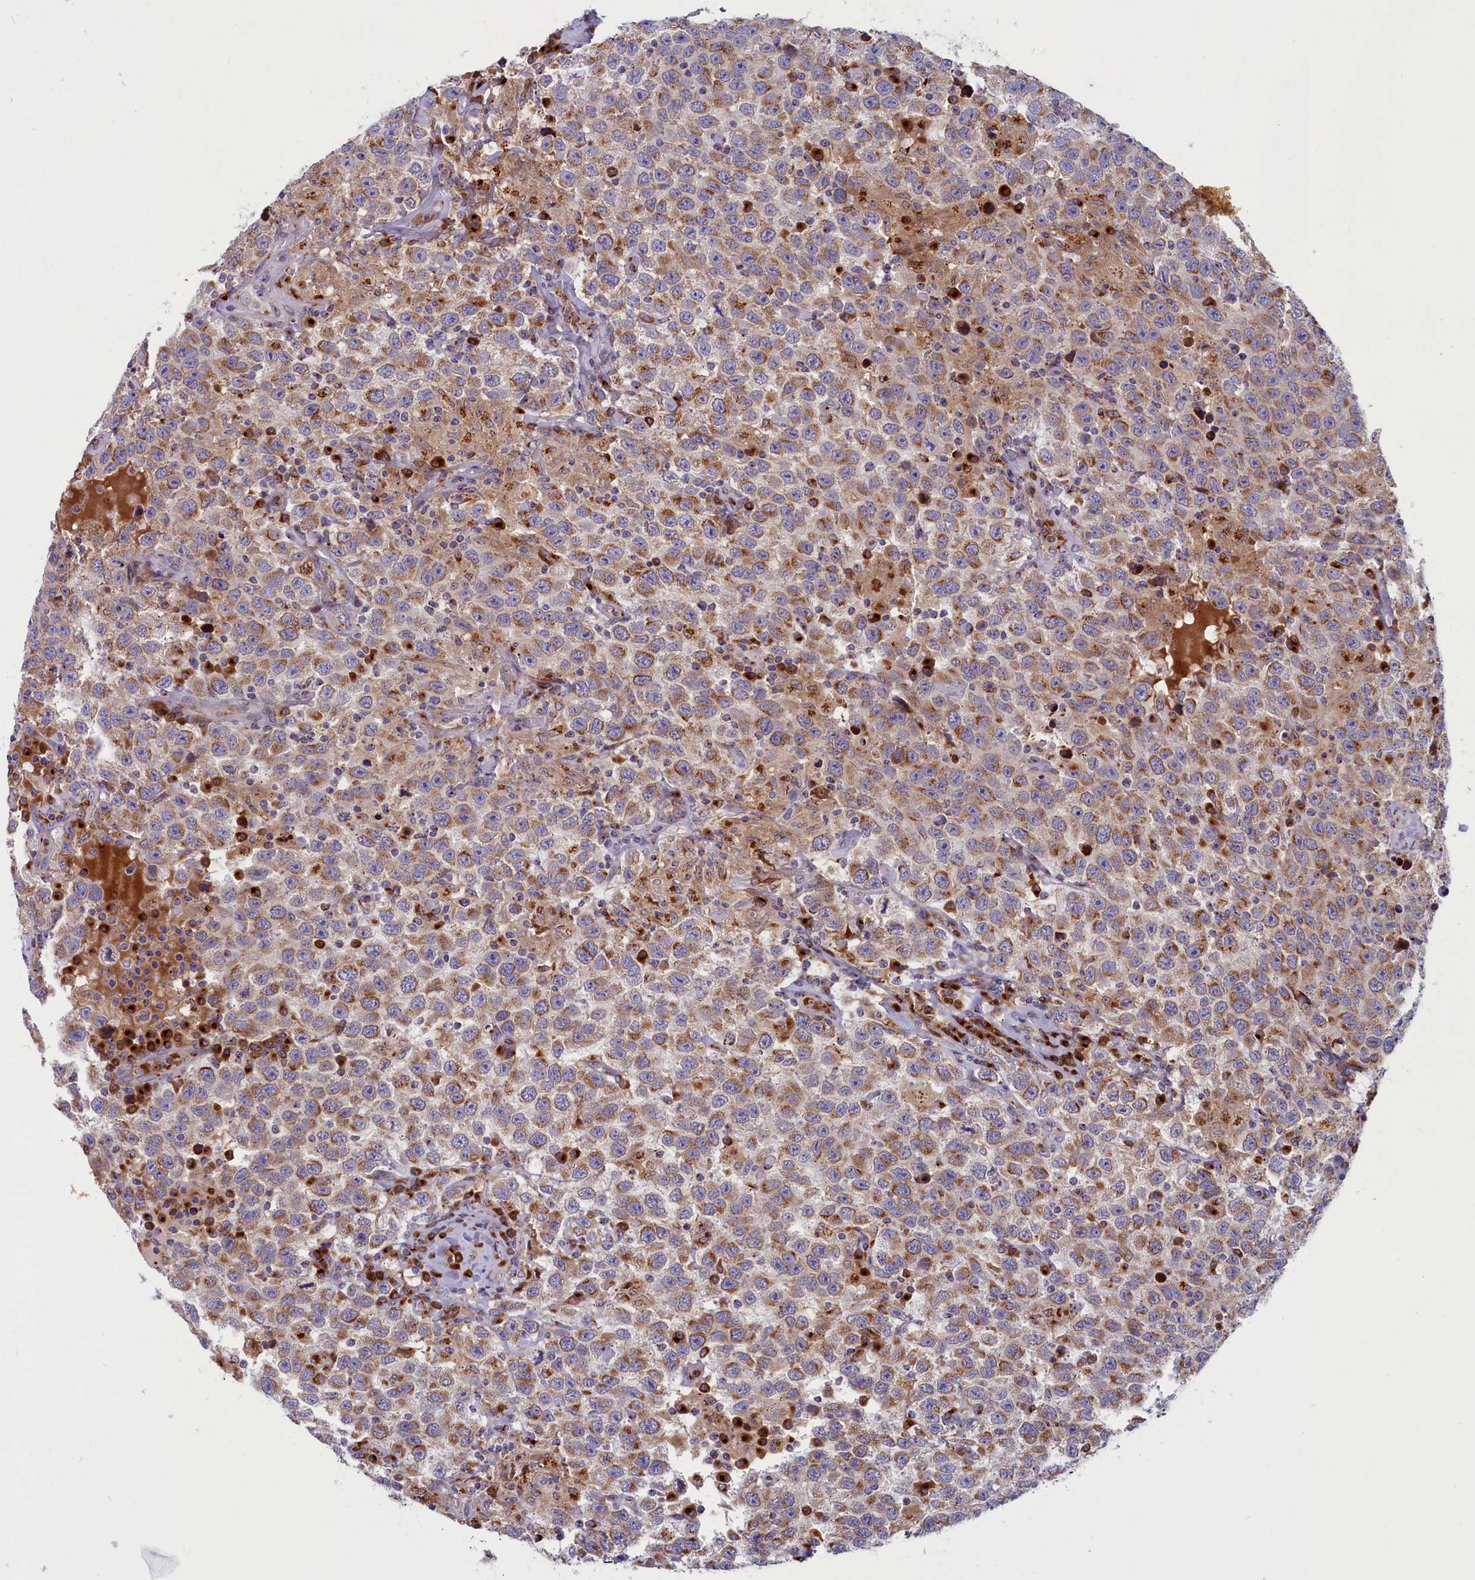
{"staining": {"intensity": "moderate", "quantity": ">75%", "location": "cytoplasmic/membranous"}, "tissue": "testis cancer", "cell_type": "Tumor cells", "image_type": "cancer", "snomed": [{"axis": "morphology", "description": "Seminoma, NOS"}, {"axis": "topography", "description": "Testis"}], "caption": "The micrograph displays a brown stain indicating the presence of a protein in the cytoplasmic/membranous of tumor cells in seminoma (testis).", "gene": "BLVRB", "patient": {"sex": "male", "age": 41}}